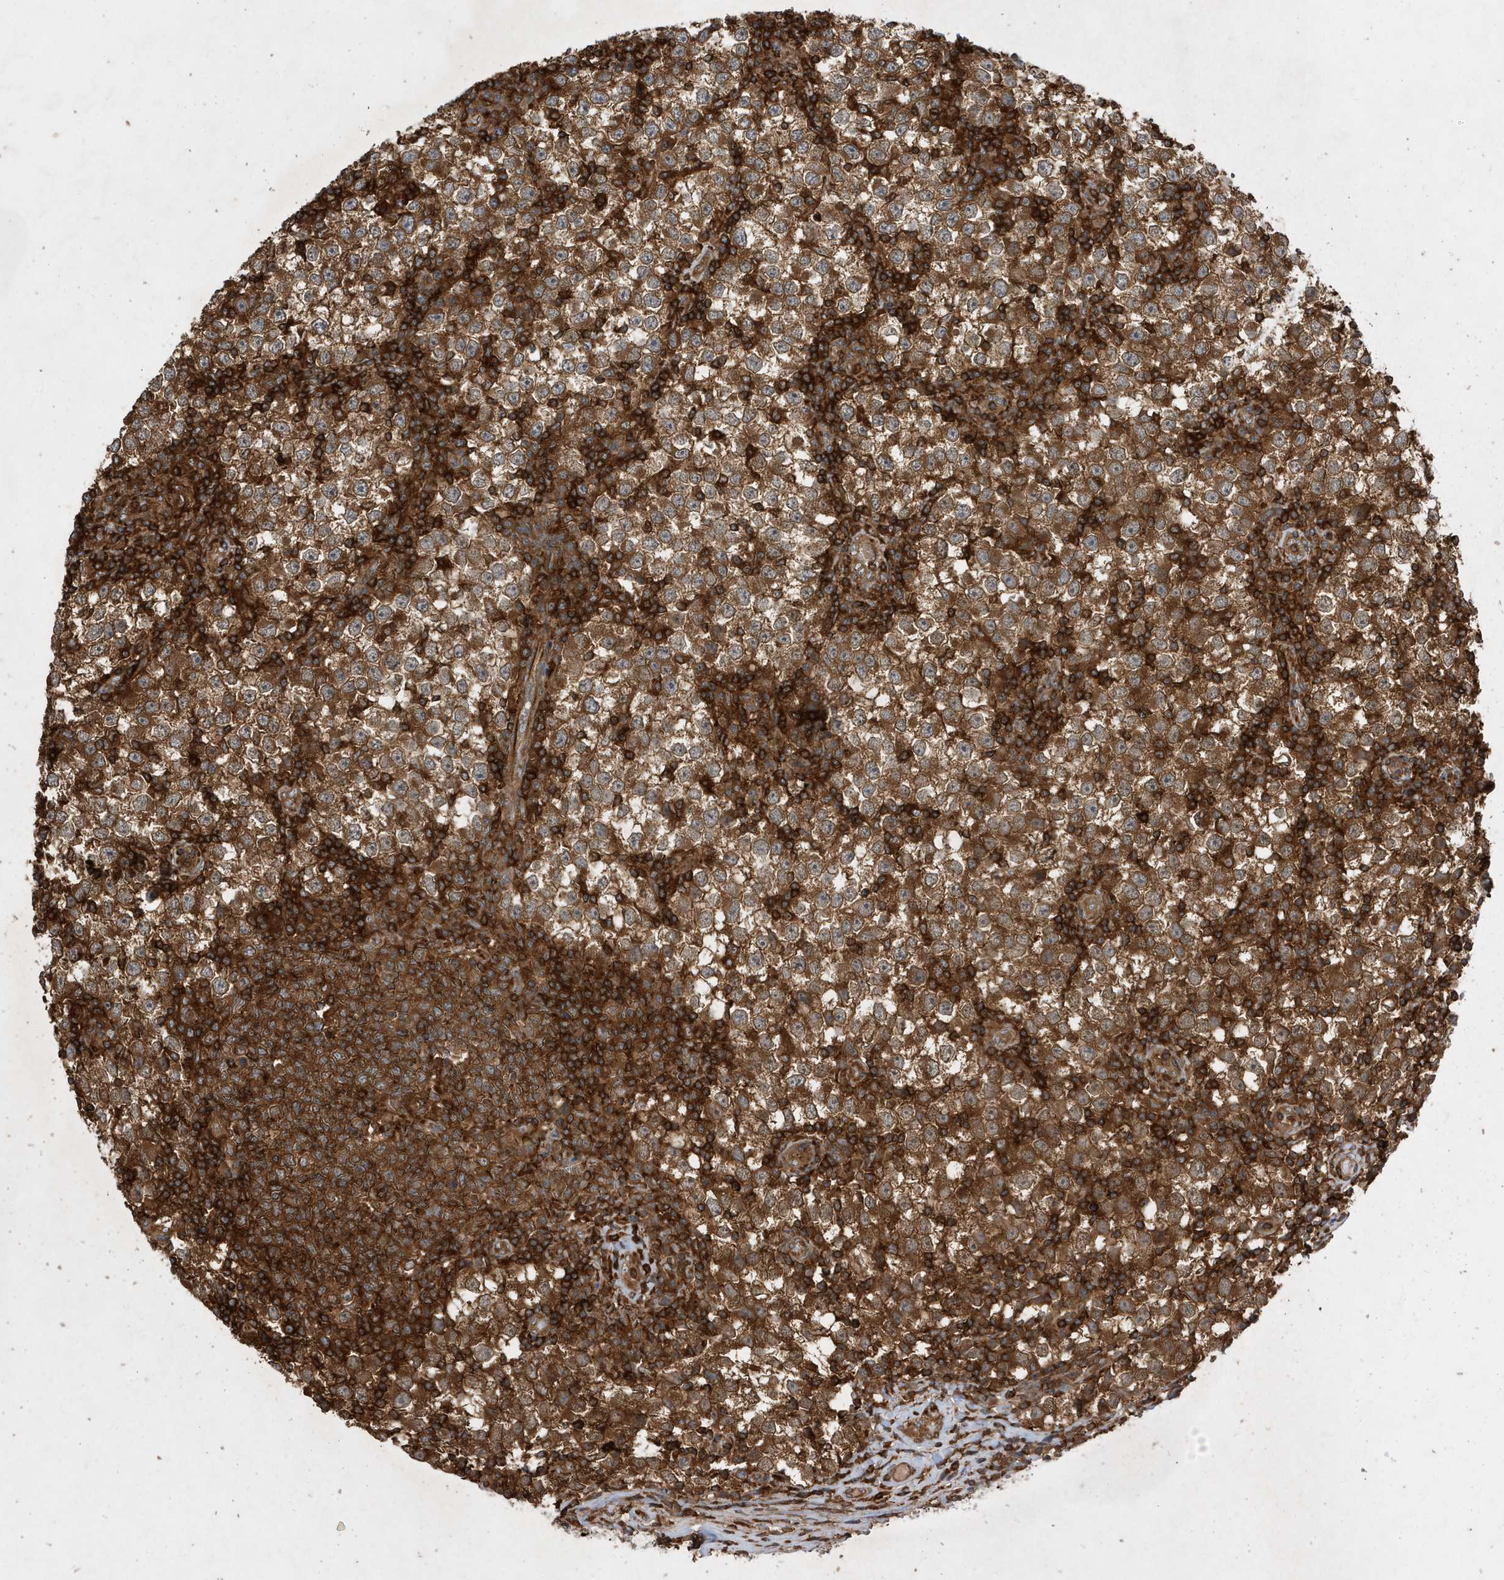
{"staining": {"intensity": "strong", "quantity": ">75%", "location": "cytoplasmic/membranous"}, "tissue": "testis cancer", "cell_type": "Tumor cells", "image_type": "cancer", "snomed": [{"axis": "morphology", "description": "Seminoma, NOS"}, {"axis": "topography", "description": "Testis"}], "caption": "The immunohistochemical stain labels strong cytoplasmic/membranous expression in tumor cells of testis cancer tissue.", "gene": "LAPTM4A", "patient": {"sex": "male", "age": 65}}